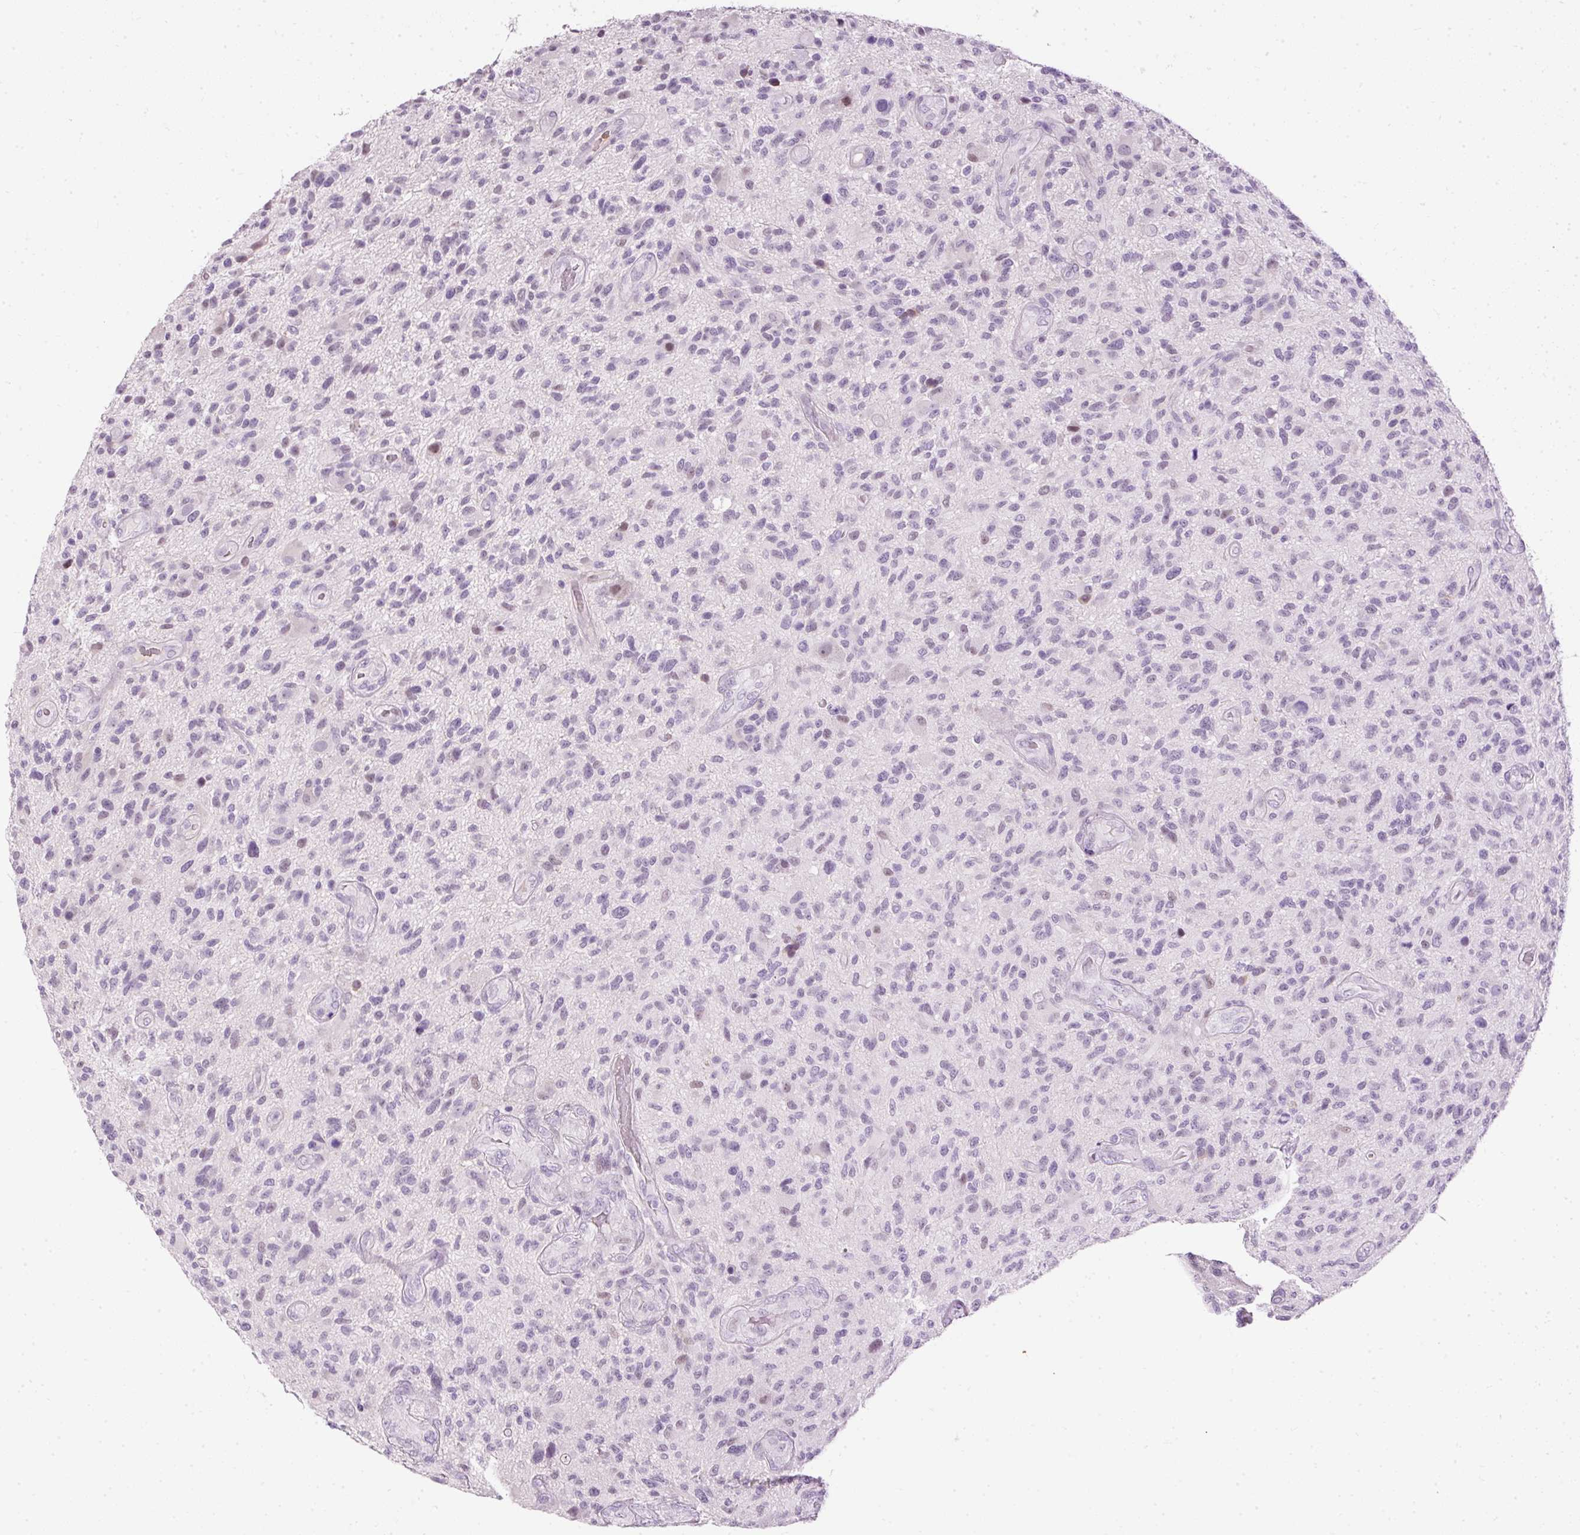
{"staining": {"intensity": "weak", "quantity": "<25%", "location": "nuclear"}, "tissue": "glioma", "cell_type": "Tumor cells", "image_type": "cancer", "snomed": [{"axis": "morphology", "description": "Glioma, malignant, High grade"}, {"axis": "topography", "description": "Brain"}], "caption": "The IHC micrograph has no significant positivity in tumor cells of malignant glioma (high-grade) tissue.", "gene": "PDE6B", "patient": {"sex": "male", "age": 47}}